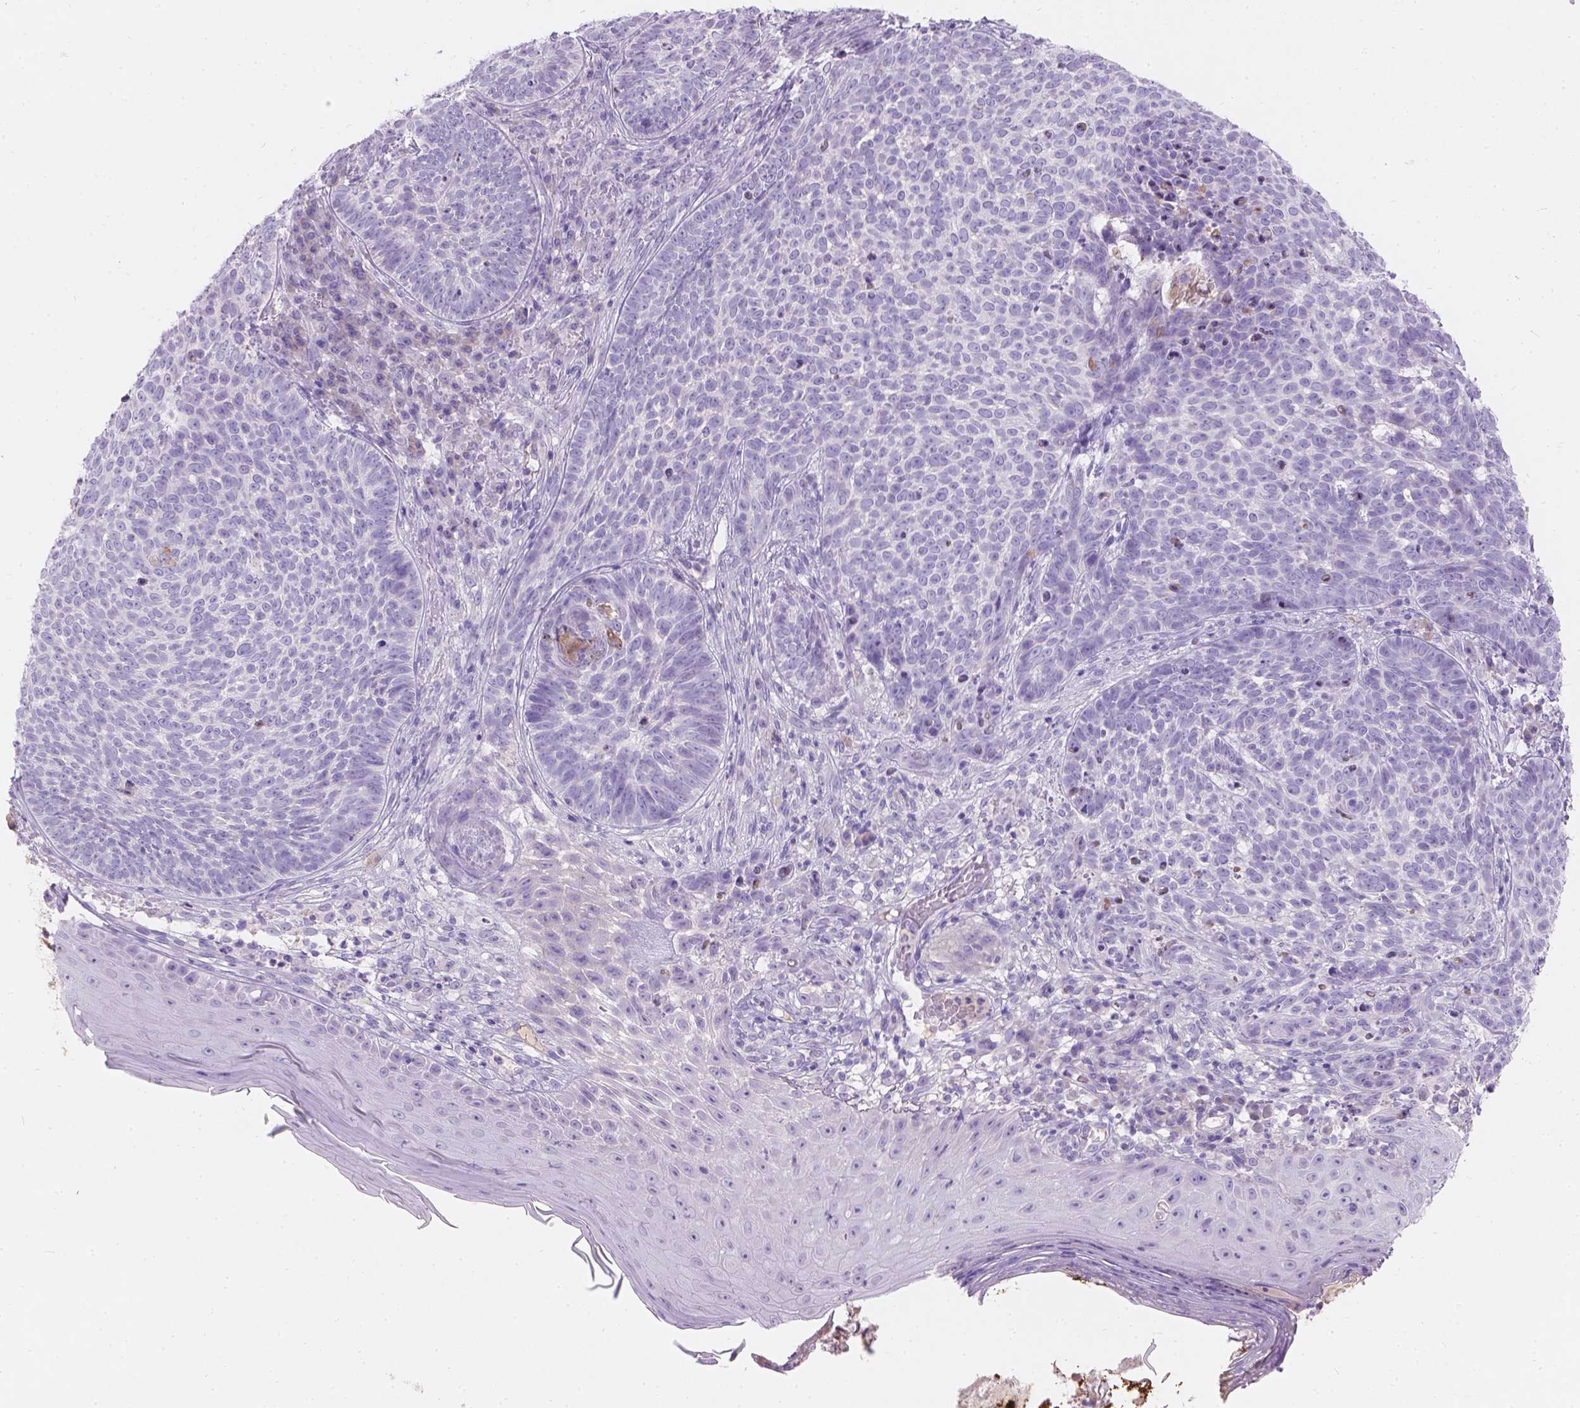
{"staining": {"intensity": "negative", "quantity": "none", "location": "none"}, "tissue": "skin cancer", "cell_type": "Tumor cells", "image_type": "cancer", "snomed": [{"axis": "morphology", "description": "Basal cell carcinoma"}, {"axis": "topography", "description": "Skin"}], "caption": "Tumor cells are negative for brown protein staining in skin cancer (basal cell carcinoma).", "gene": "GAL3ST2", "patient": {"sex": "male", "age": 90}}